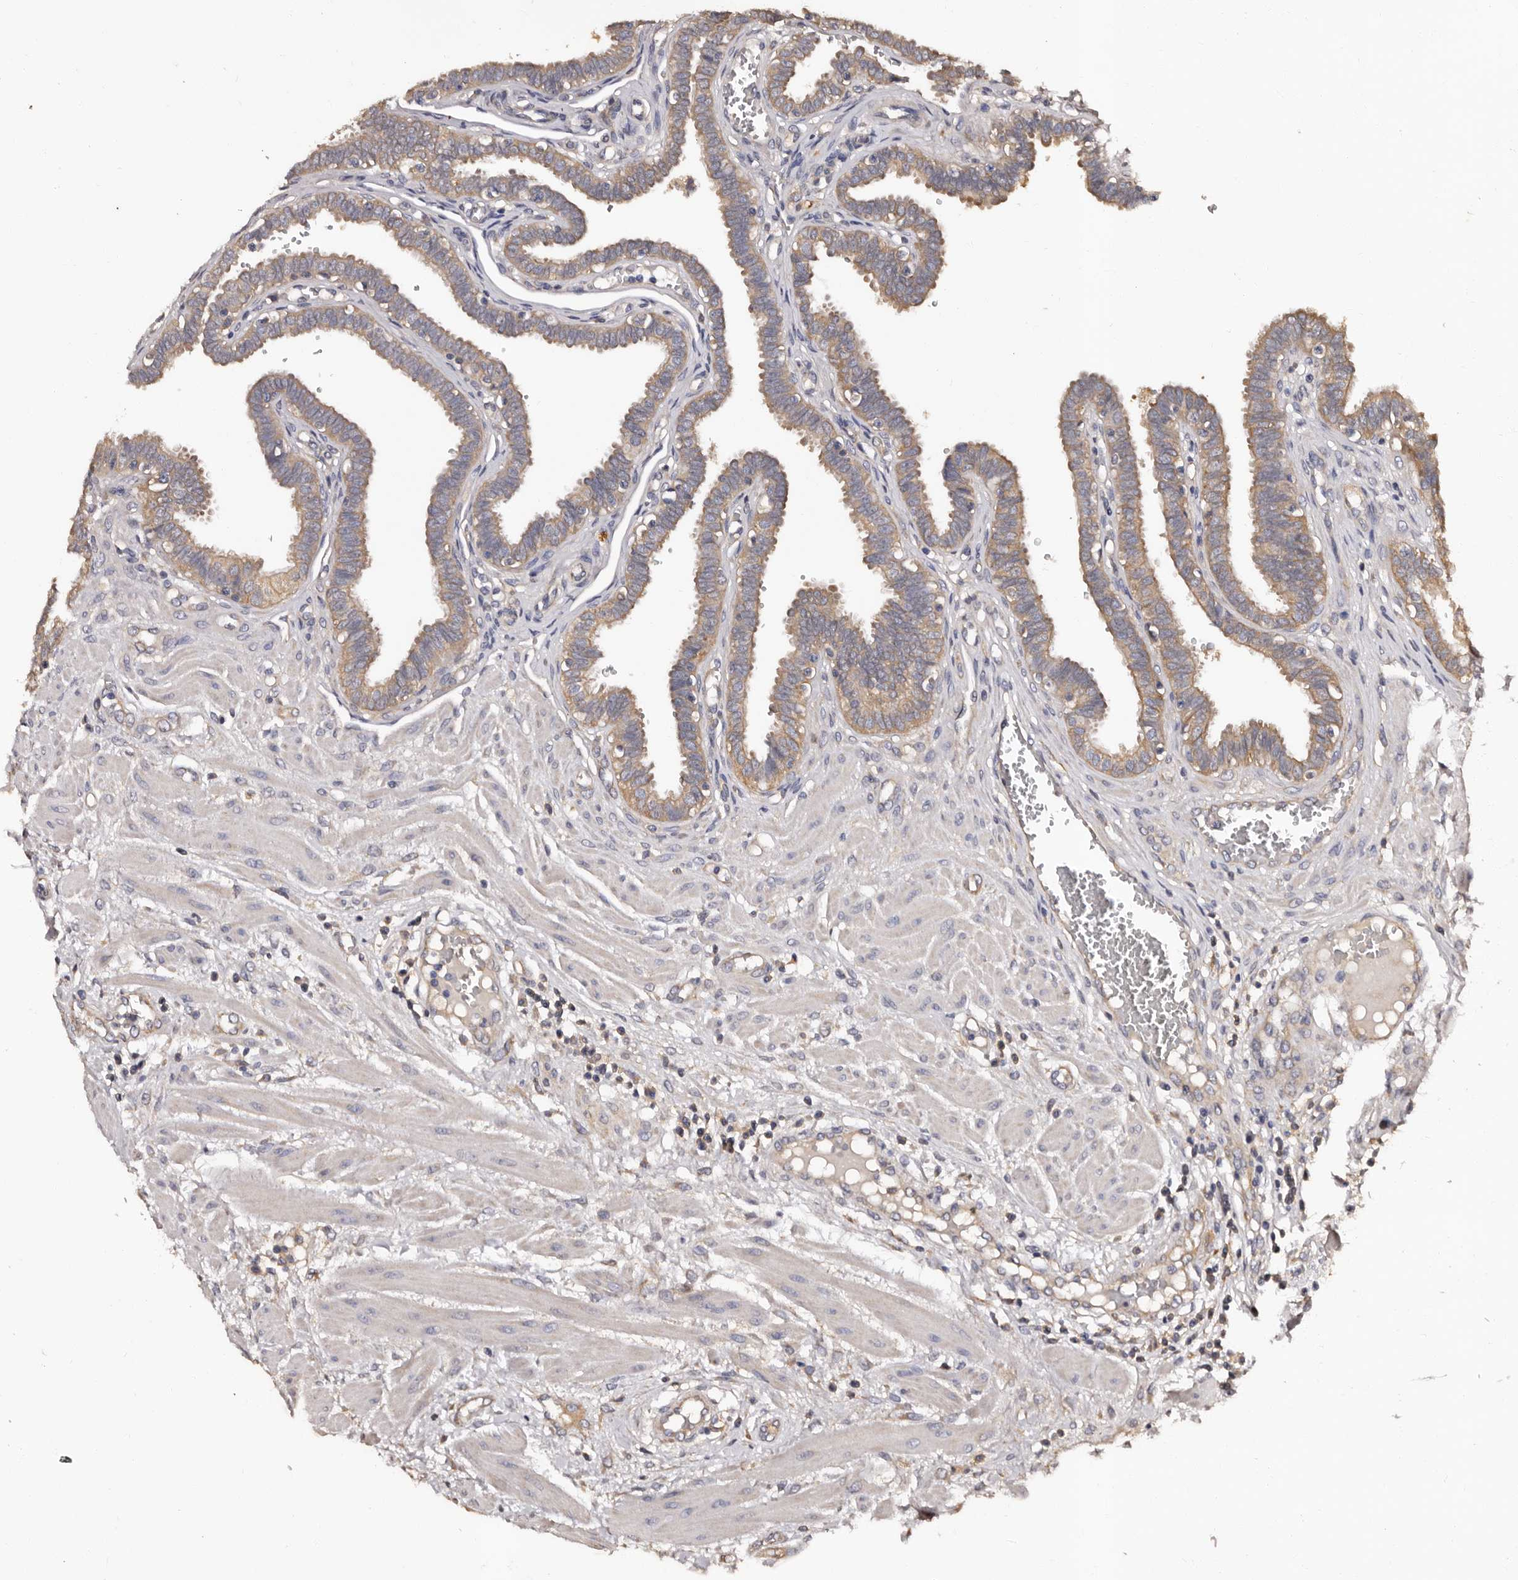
{"staining": {"intensity": "weak", "quantity": ">75%", "location": "cytoplasmic/membranous"}, "tissue": "fallopian tube", "cell_type": "Glandular cells", "image_type": "normal", "snomed": [{"axis": "morphology", "description": "Normal tissue, NOS"}, {"axis": "topography", "description": "Fallopian tube"}], "caption": "The micrograph demonstrates immunohistochemical staining of normal fallopian tube. There is weak cytoplasmic/membranous staining is present in approximately >75% of glandular cells.", "gene": "ADCK5", "patient": {"sex": "female", "age": 32}}